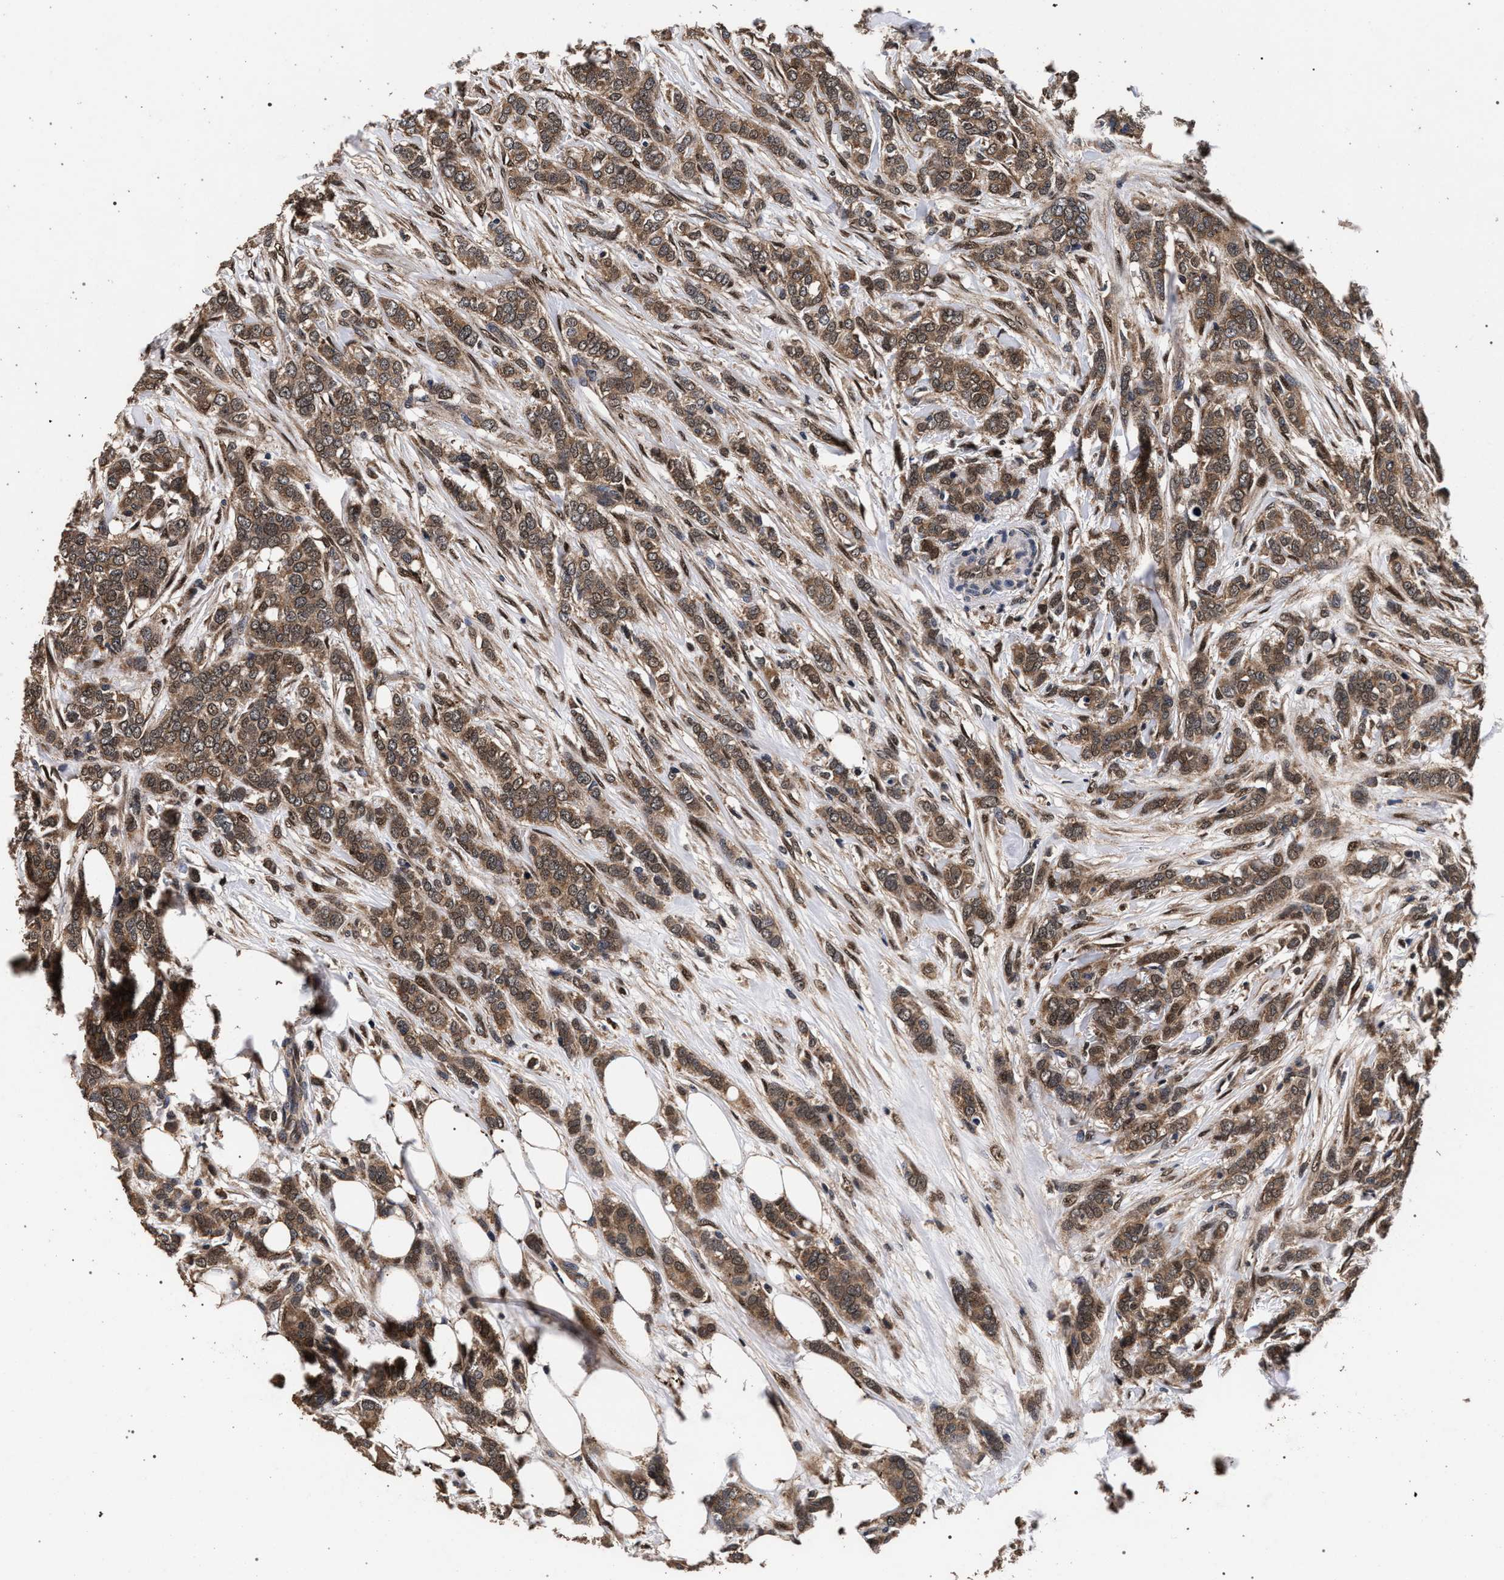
{"staining": {"intensity": "moderate", "quantity": ">75%", "location": "cytoplasmic/membranous,nuclear"}, "tissue": "breast cancer", "cell_type": "Tumor cells", "image_type": "cancer", "snomed": [{"axis": "morphology", "description": "Lobular carcinoma"}, {"axis": "topography", "description": "Skin"}, {"axis": "topography", "description": "Breast"}], "caption": "Breast cancer was stained to show a protein in brown. There is medium levels of moderate cytoplasmic/membranous and nuclear positivity in approximately >75% of tumor cells.", "gene": "ACOX1", "patient": {"sex": "female", "age": 46}}